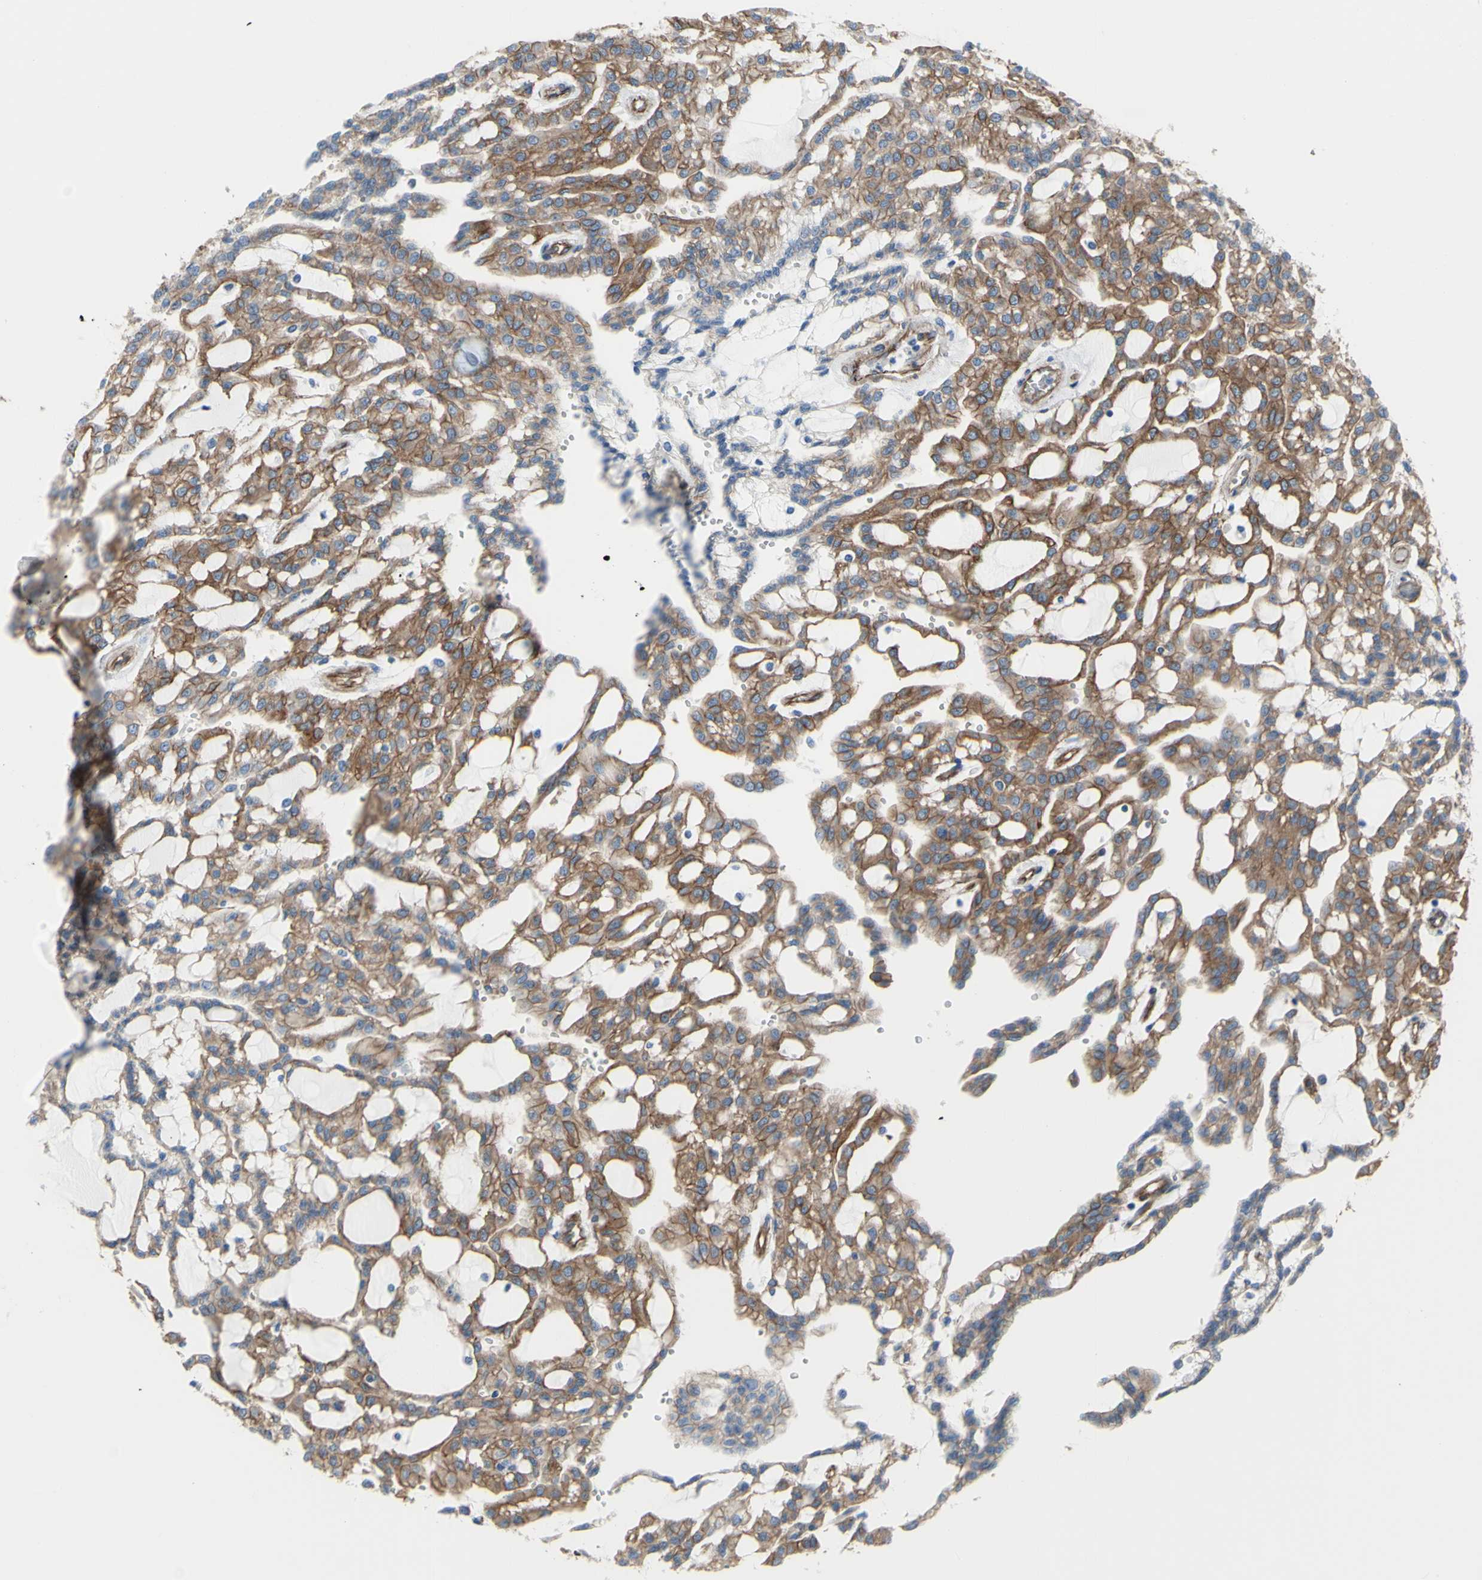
{"staining": {"intensity": "moderate", "quantity": ">75%", "location": "cytoplasmic/membranous"}, "tissue": "renal cancer", "cell_type": "Tumor cells", "image_type": "cancer", "snomed": [{"axis": "morphology", "description": "Adenocarcinoma, NOS"}, {"axis": "topography", "description": "Kidney"}], "caption": "High-magnification brightfield microscopy of renal cancer stained with DAB (3,3'-diaminobenzidine) (brown) and counterstained with hematoxylin (blue). tumor cells exhibit moderate cytoplasmic/membranous positivity is appreciated in approximately>75% of cells.", "gene": "TPBG", "patient": {"sex": "male", "age": 63}}